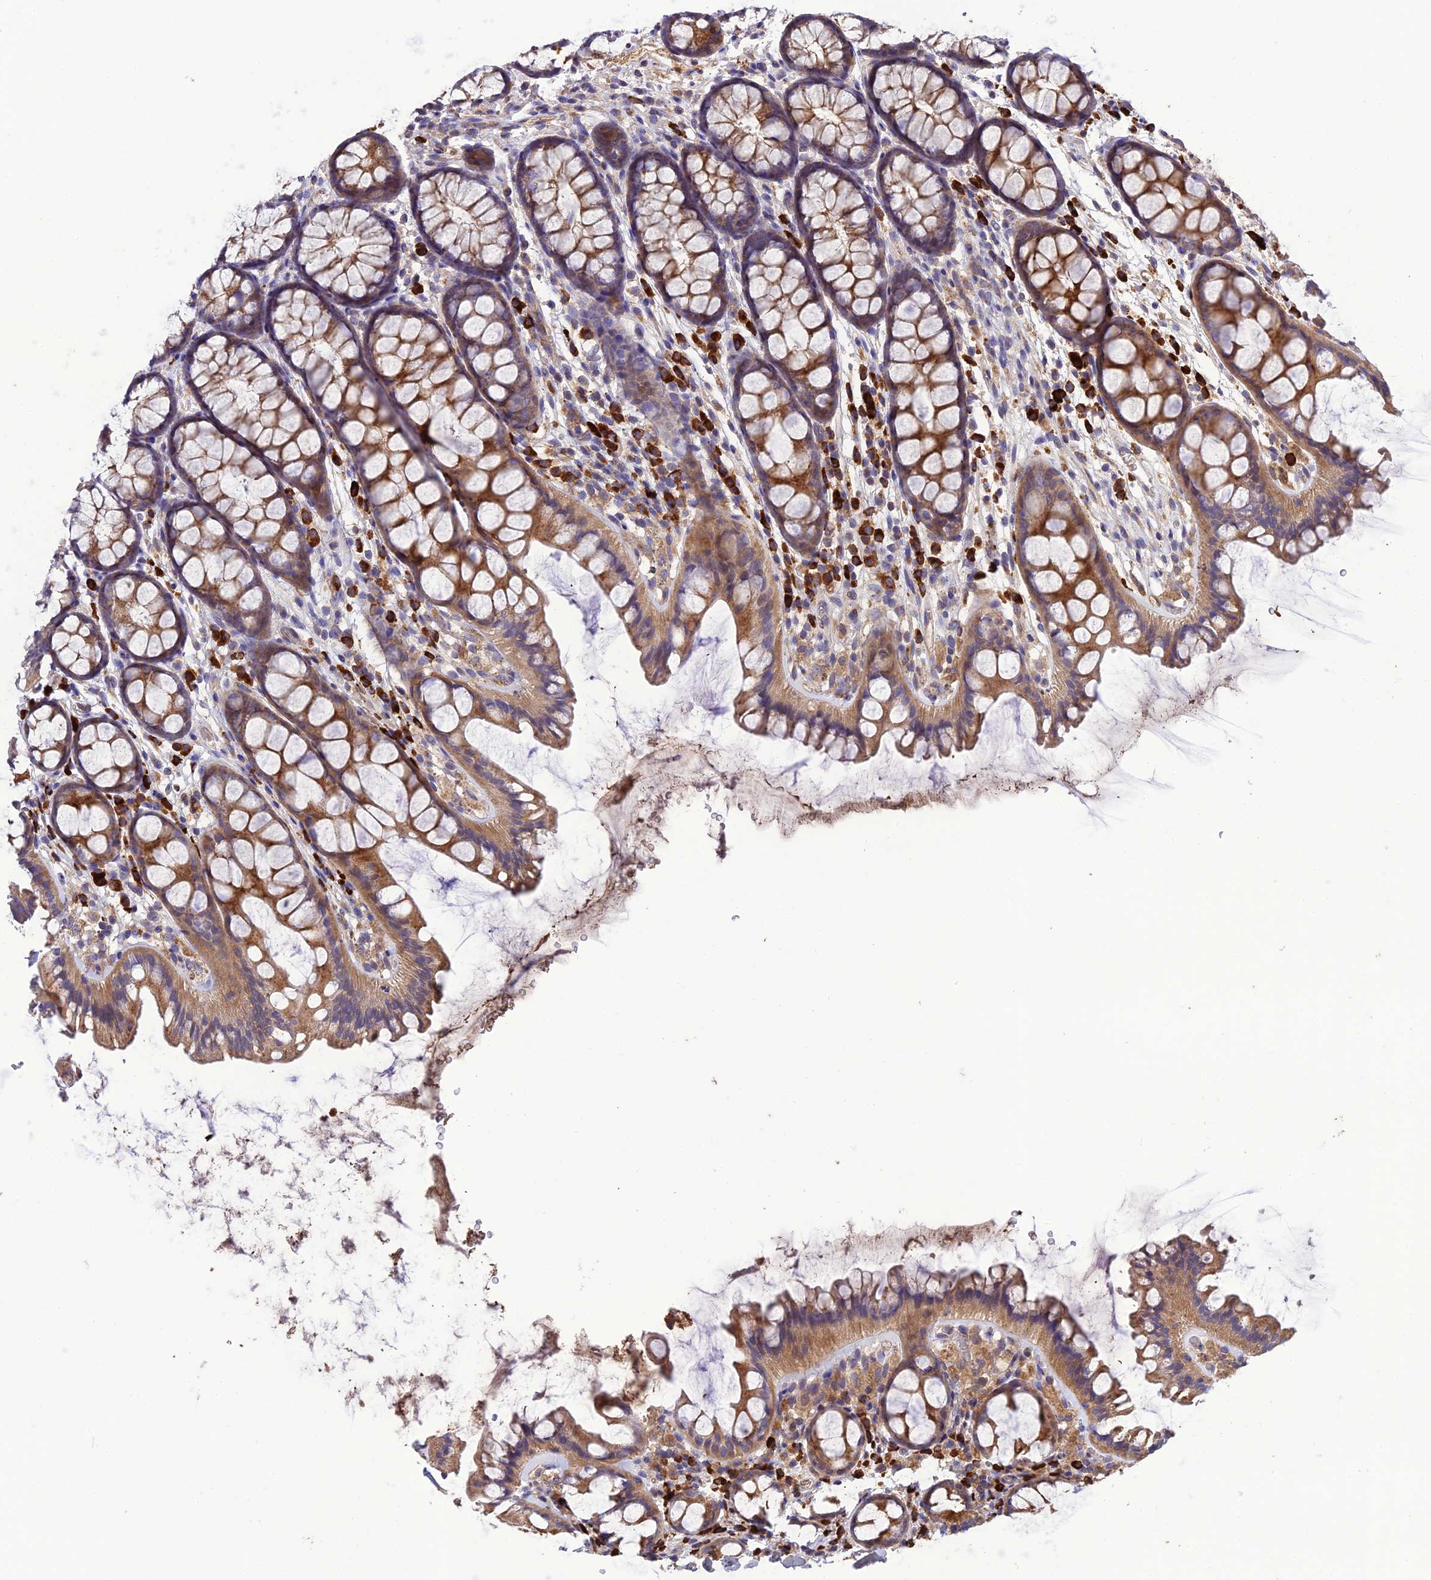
{"staining": {"intensity": "weak", "quantity": "25%-75%", "location": "cytoplasmic/membranous"}, "tissue": "colon", "cell_type": "Endothelial cells", "image_type": "normal", "snomed": [{"axis": "morphology", "description": "Normal tissue, NOS"}, {"axis": "topography", "description": "Colon"}], "caption": "About 25%-75% of endothelial cells in unremarkable human colon show weak cytoplasmic/membranous protein staining as visualized by brown immunohistochemical staining.", "gene": "MIOS", "patient": {"sex": "female", "age": 82}}